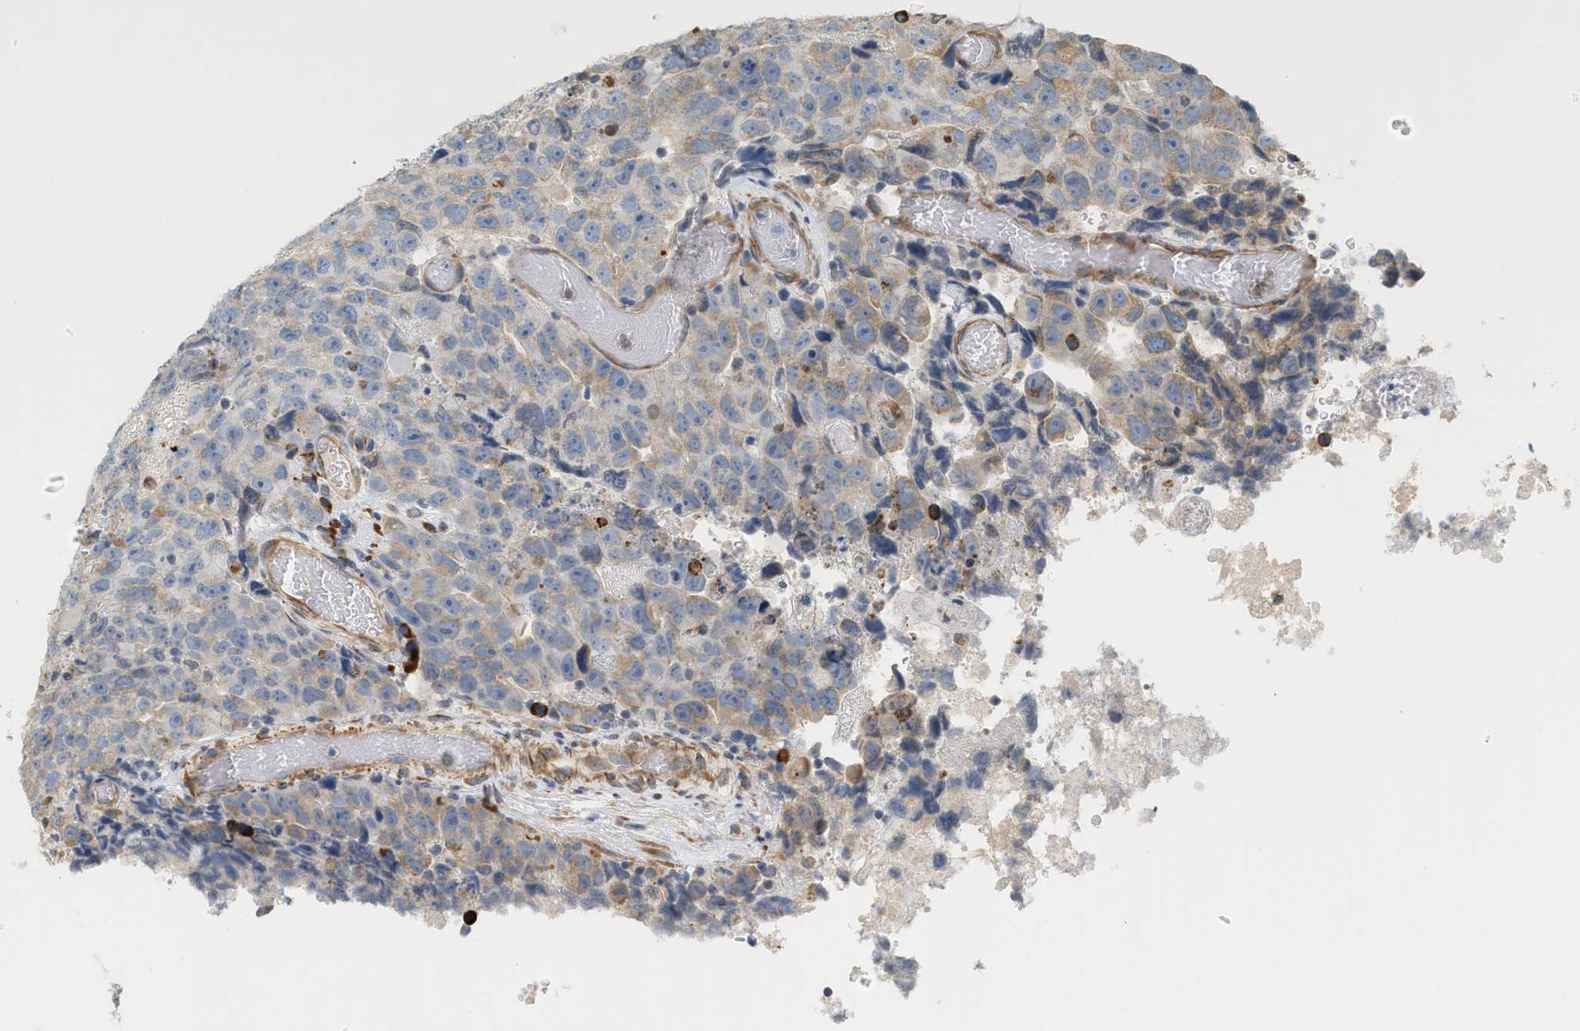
{"staining": {"intensity": "weak", "quantity": ">75%", "location": "cytoplasmic/membranous"}, "tissue": "testis cancer", "cell_type": "Tumor cells", "image_type": "cancer", "snomed": [{"axis": "morphology", "description": "Necrosis, NOS"}, {"axis": "morphology", "description": "Carcinoma, Embryonal, NOS"}, {"axis": "topography", "description": "Testis"}], "caption": "Testis embryonal carcinoma stained with DAB immunohistochemistry (IHC) demonstrates low levels of weak cytoplasmic/membranous positivity in approximately >75% of tumor cells.", "gene": "SVOP", "patient": {"sex": "male", "age": 19}}